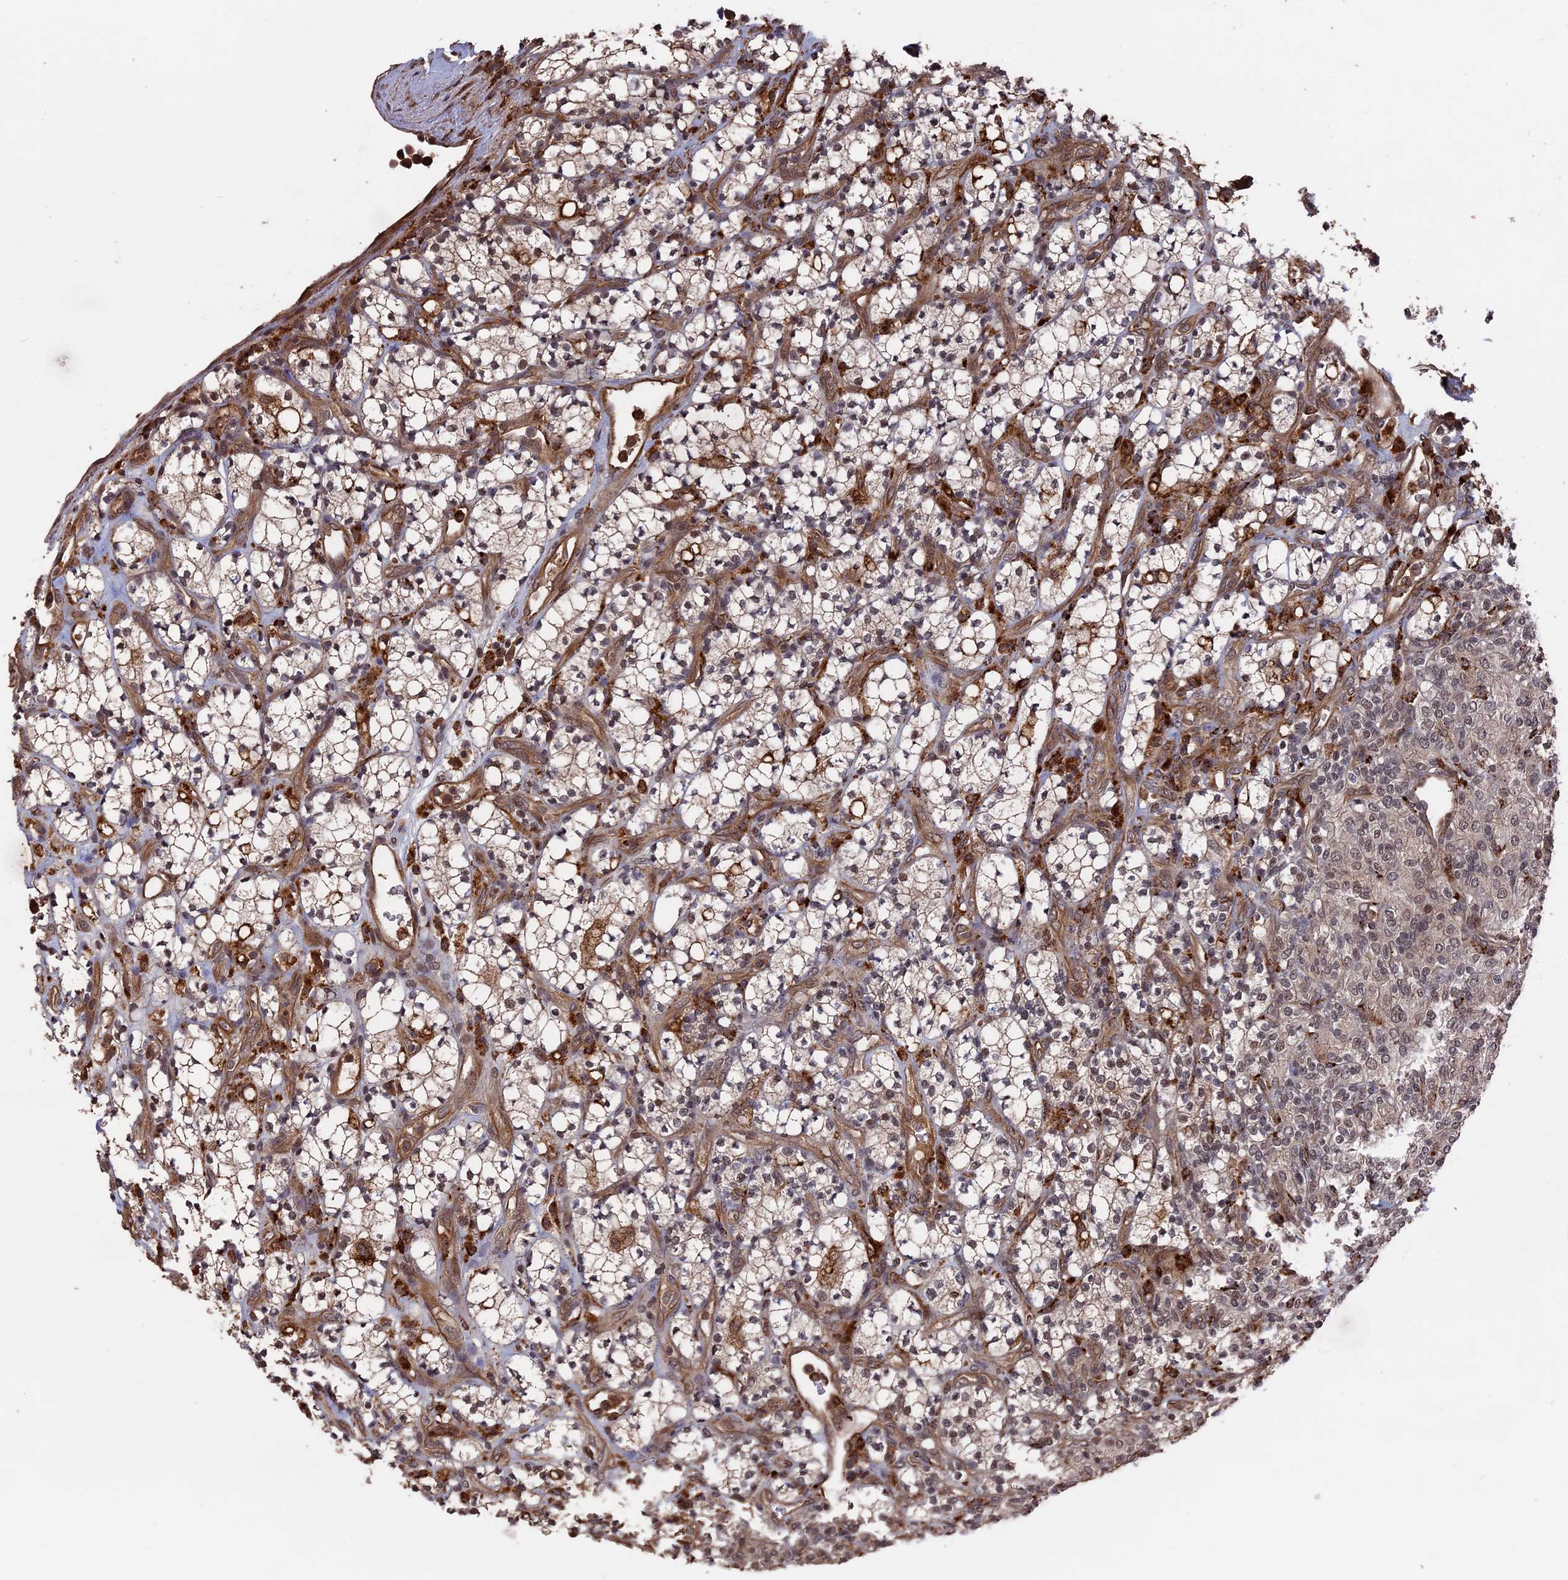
{"staining": {"intensity": "weak", "quantity": "25%-75%", "location": "cytoplasmic/membranous"}, "tissue": "renal cancer", "cell_type": "Tumor cells", "image_type": "cancer", "snomed": [{"axis": "morphology", "description": "Adenocarcinoma, NOS"}, {"axis": "topography", "description": "Kidney"}], "caption": "Immunohistochemical staining of renal adenocarcinoma reveals low levels of weak cytoplasmic/membranous protein staining in approximately 25%-75% of tumor cells. The staining is performed using DAB brown chromogen to label protein expression. The nuclei are counter-stained blue using hematoxylin.", "gene": "TELO2", "patient": {"sex": "male", "age": 77}}